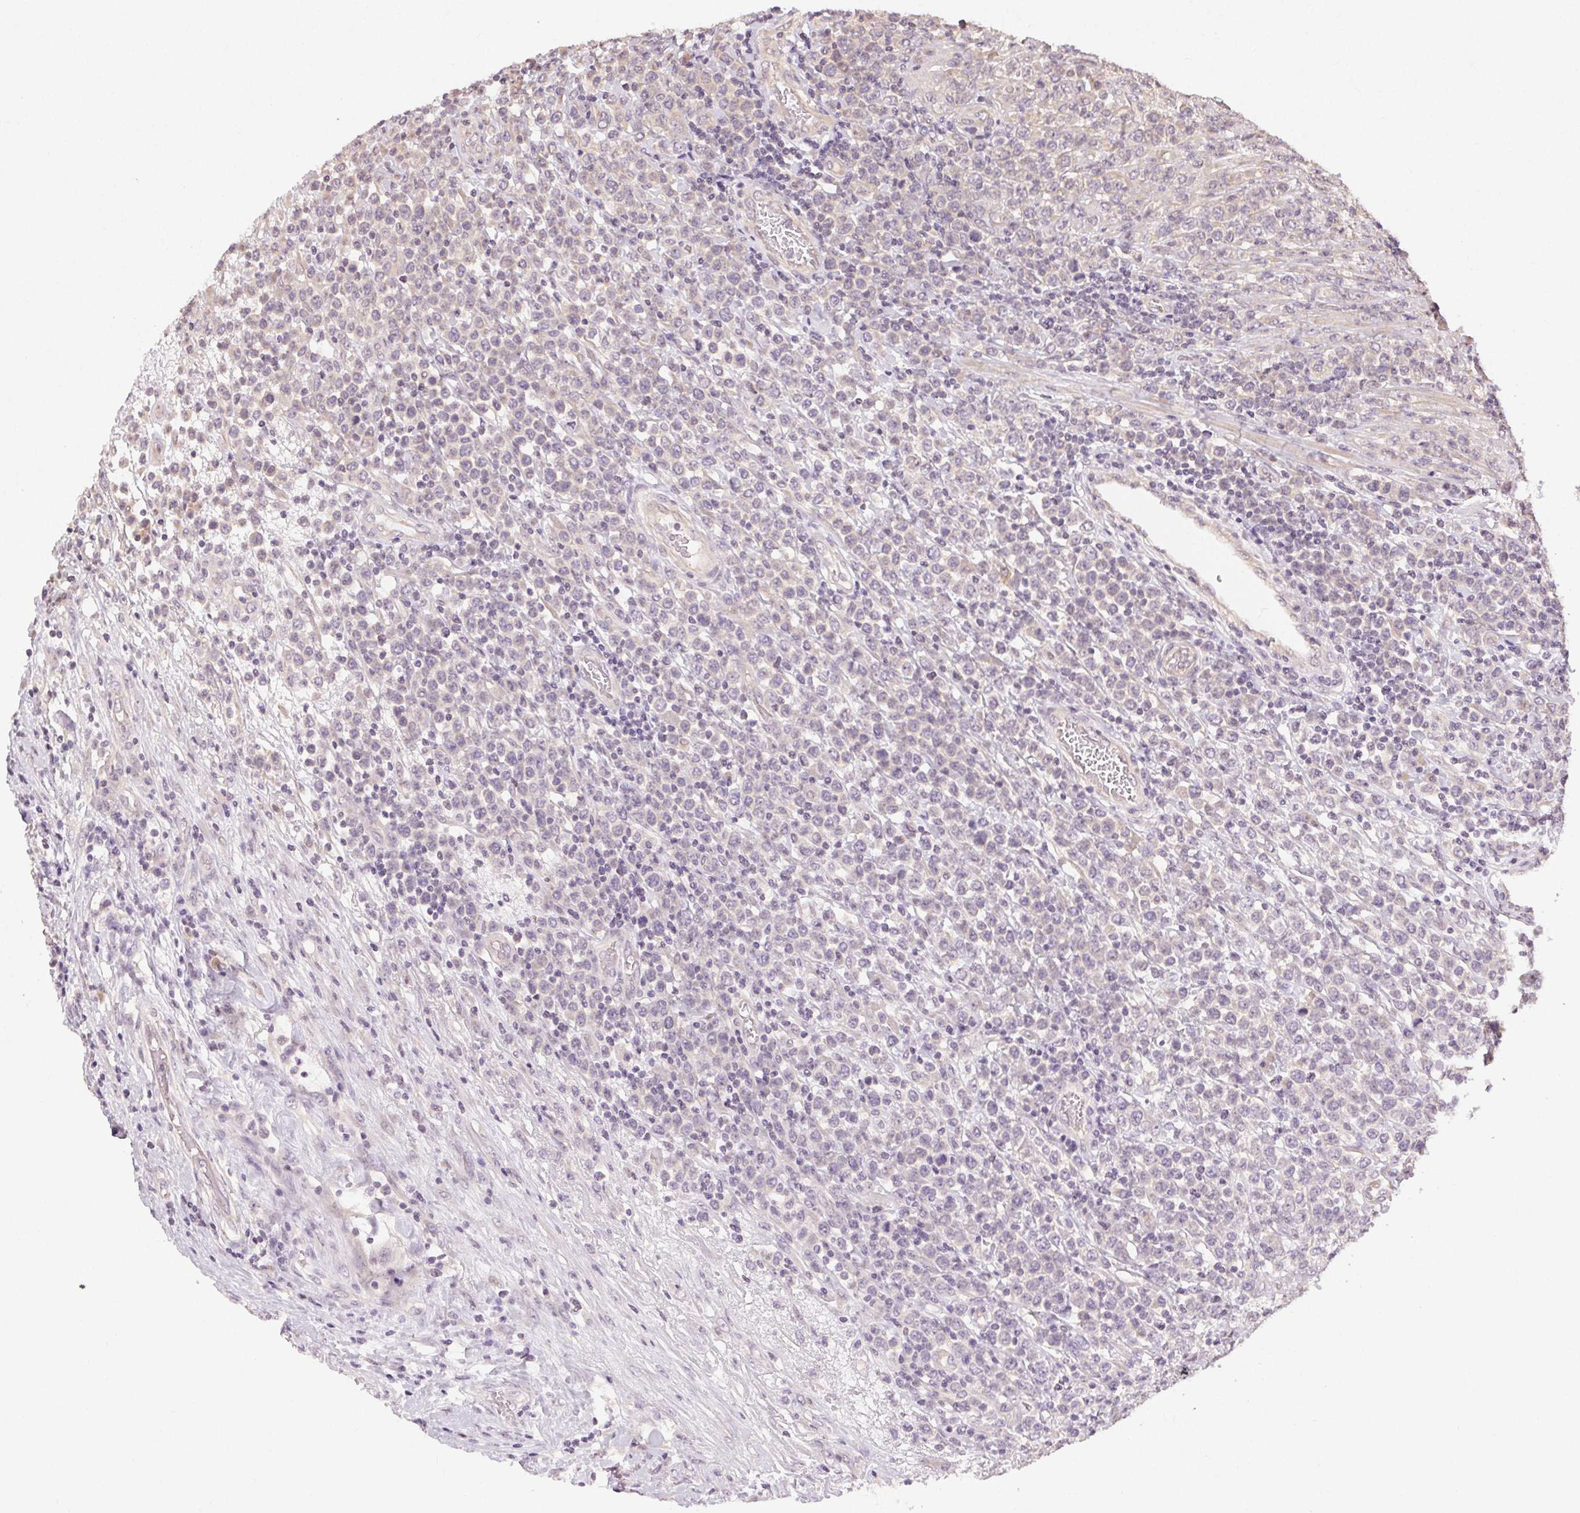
{"staining": {"intensity": "negative", "quantity": "none", "location": "none"}, "tissue": "lymphoma", "cell_type": "Tumor cells", "image_type": "cancer", "snomed": [{"axis": "morphology", "description": "Malignant lymphoma, non-Hodgkin's type, High grade"}, {"axis": "topography", "description": "Soft tissue"}], "caption": "Immunohistochemistry photomicrograph of neoplastic tissue: malignant lymphoma, non-Hodgkin's type (high-grade) stained with DAB reveals no significant protein expression in tumor cells.", "gene": "ATP1B3", "patient": {"sex": "female", "age": 56}}